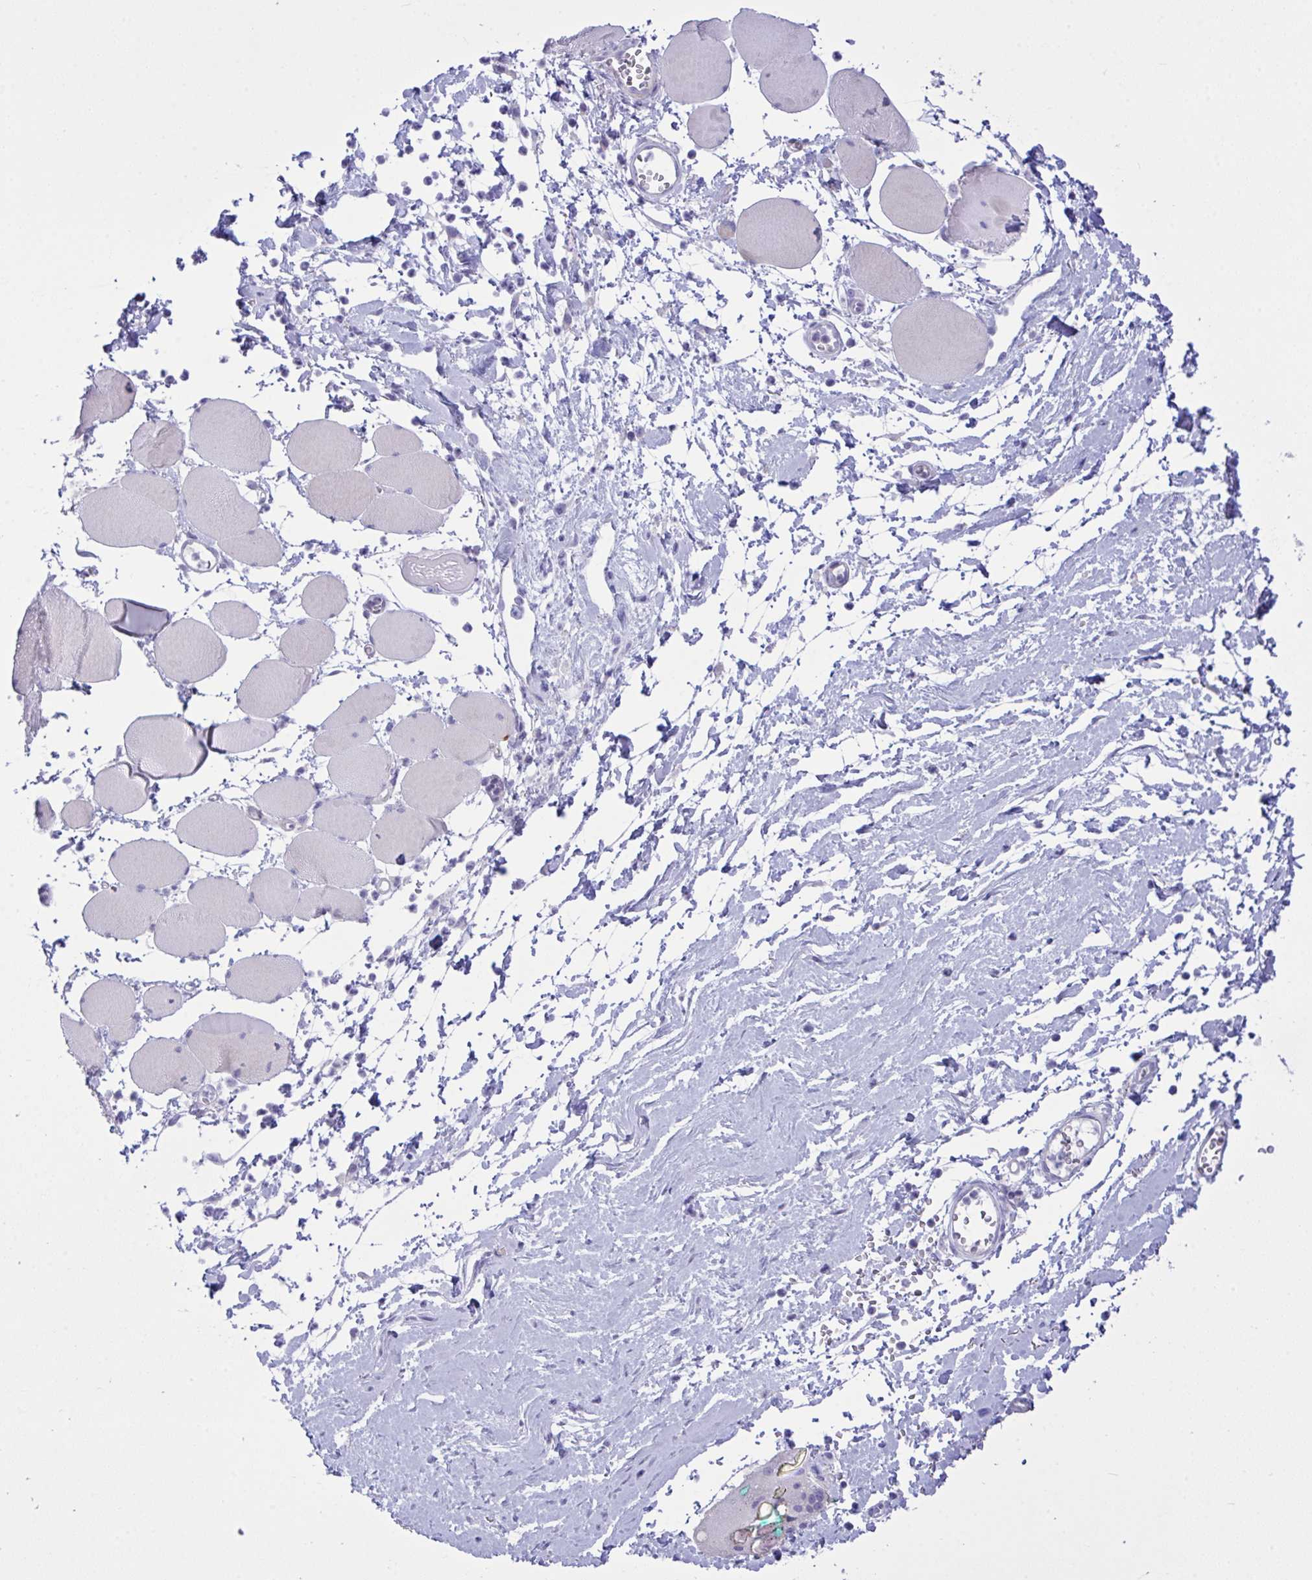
{"staining": {"intensity": "weak", "quantity": "<25%", "location": "cytoplasmic/membranous"}, "tissue": "skeletal muscle", "cell_type": "Myocytes", "image_type": "normal", "snomed": [{"axis": "morphology", "description": "Normal tissue, NOS"}, {"axis": "topography", "description": "Skeletal muscle"}], "caption": "Protein analysis of benign skeletal muscle shows no significant staining in myocytes.", "gene": "WDR97", "patient": {"sex": "female", "age": 75}}